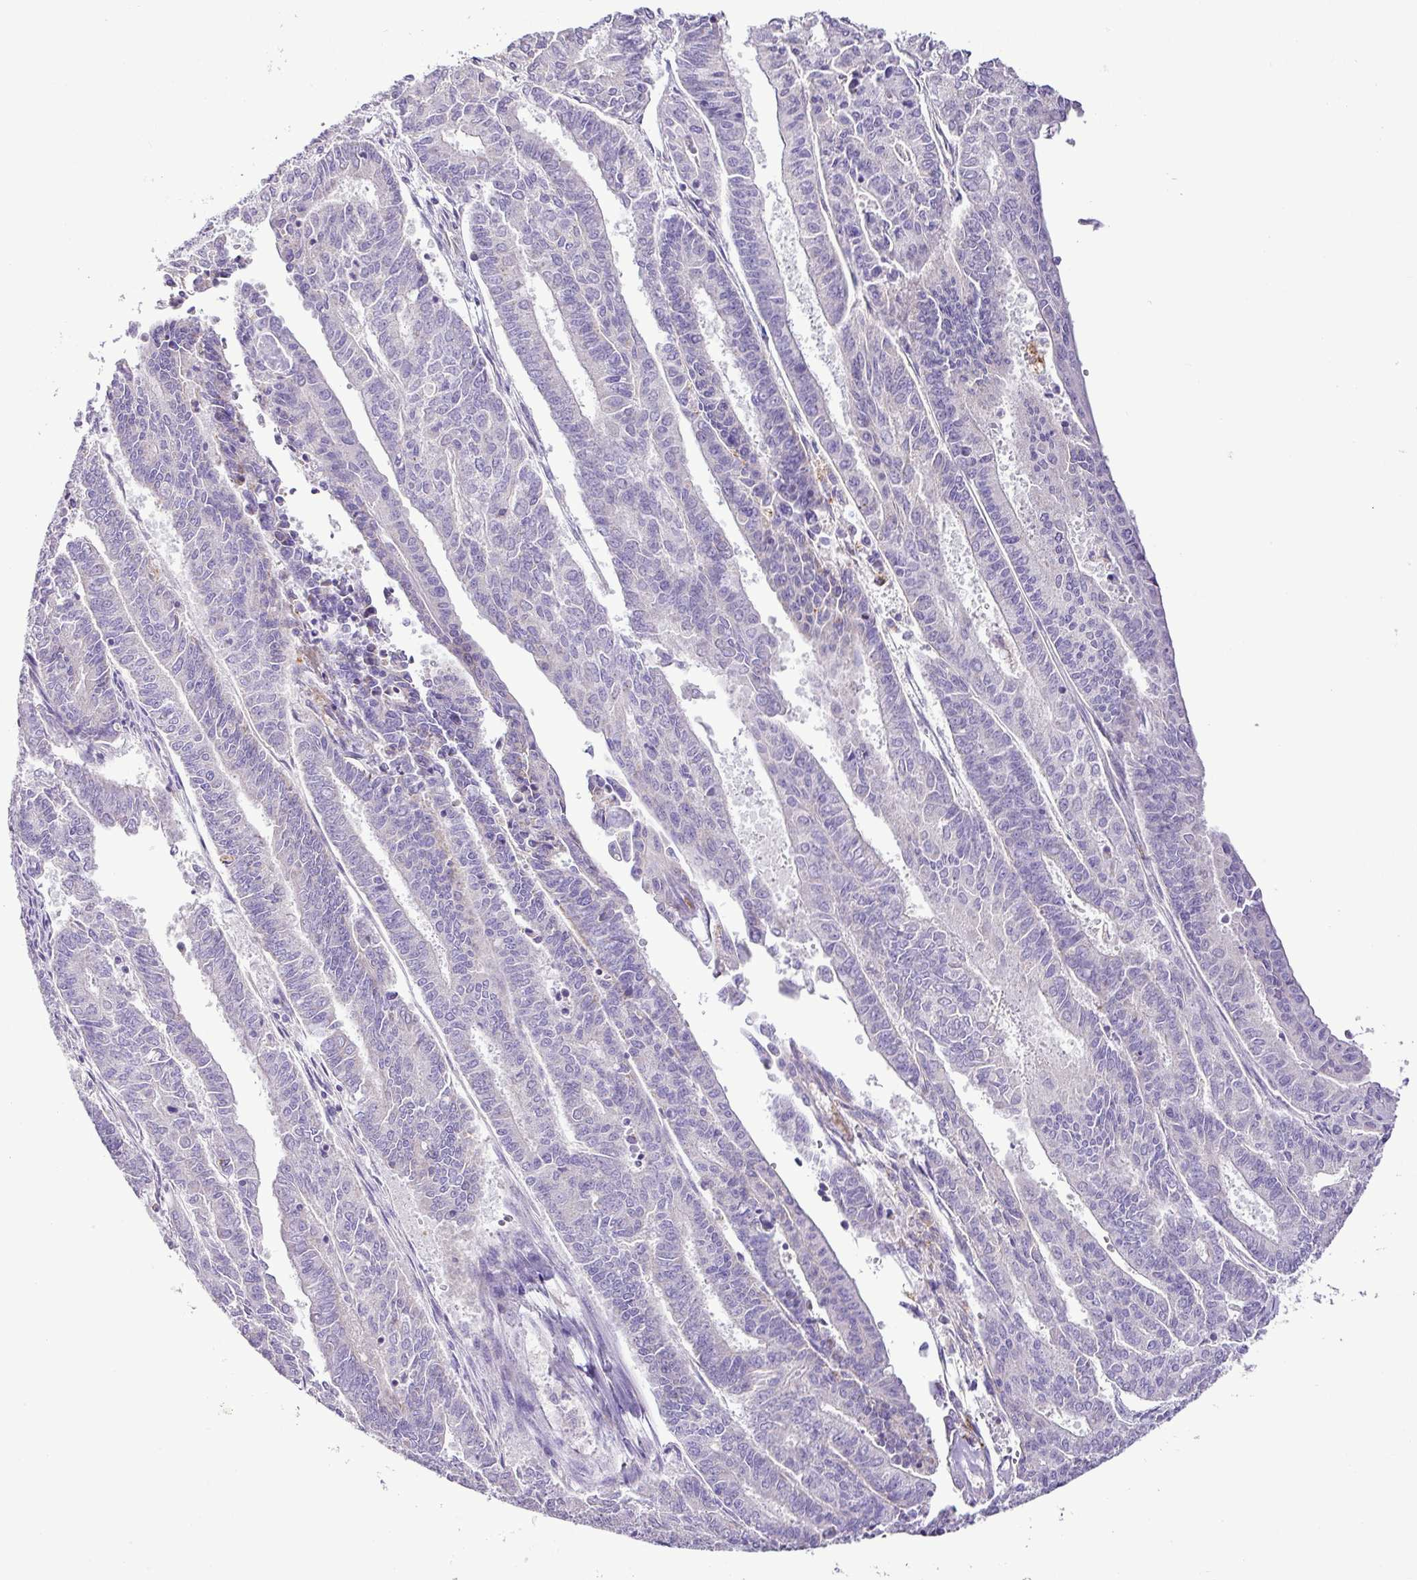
{"staining": {"intensity": "negative", "quantity": "none", "location": "none"}, "tissue": "endometrial cancer", "cell_type": "Tumor cells", "image_type": "cancer", "snomed": [{"axis": "morphology", "description": "Adenocarcinoma, NOS"}, {"axis": "topography", "description": "Endometrium"}], "caption": "Immunohistochemistry of human endometrial cancer (adenocarcinoma) reveals no staining in tumor cells. Brightfield microscopy of immunohistochemistry stained with DAB (3,3'-diaminobenzidine) (brown) and hematoxylin (blue), captured at high magnification.", "gene": "PGAP4", "patient": {"sex": "female", "age": 59}}